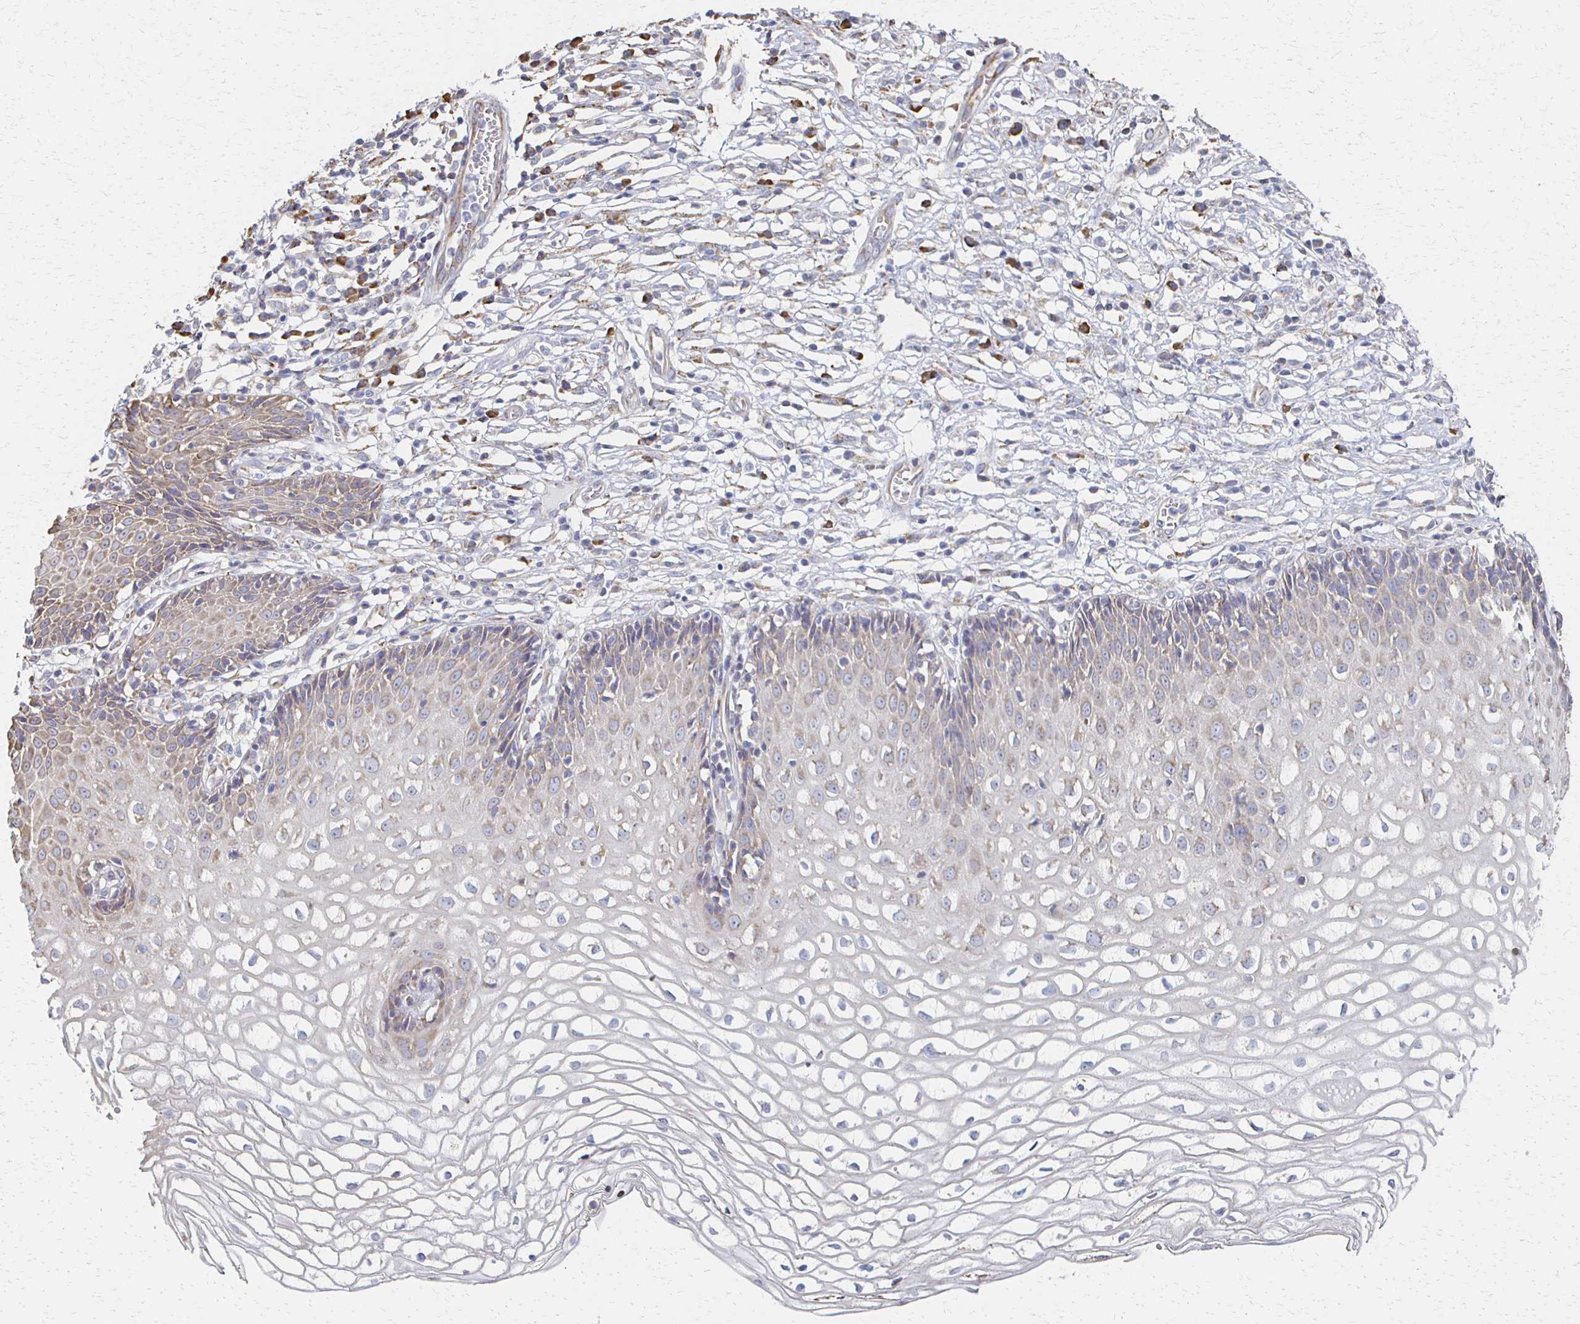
{"staining": {"intensity": "negative", "quantity": "none", "location": "none"}, "tissue": "cervix", "cell_type": "Glandular cells", "image_type": "normal", "snomed": [{"axis": "morphology", "description": "Normal tissue, NOS"}, {"axis": "topography", "description": "Cervix"}], "caption": "The immunohistochemistry image has no significant staining in glandular cells of cervix. Nuclei are stained in blue.", "gene": "ATP1A3", "patient": {"sex": "female", "age": 36}}